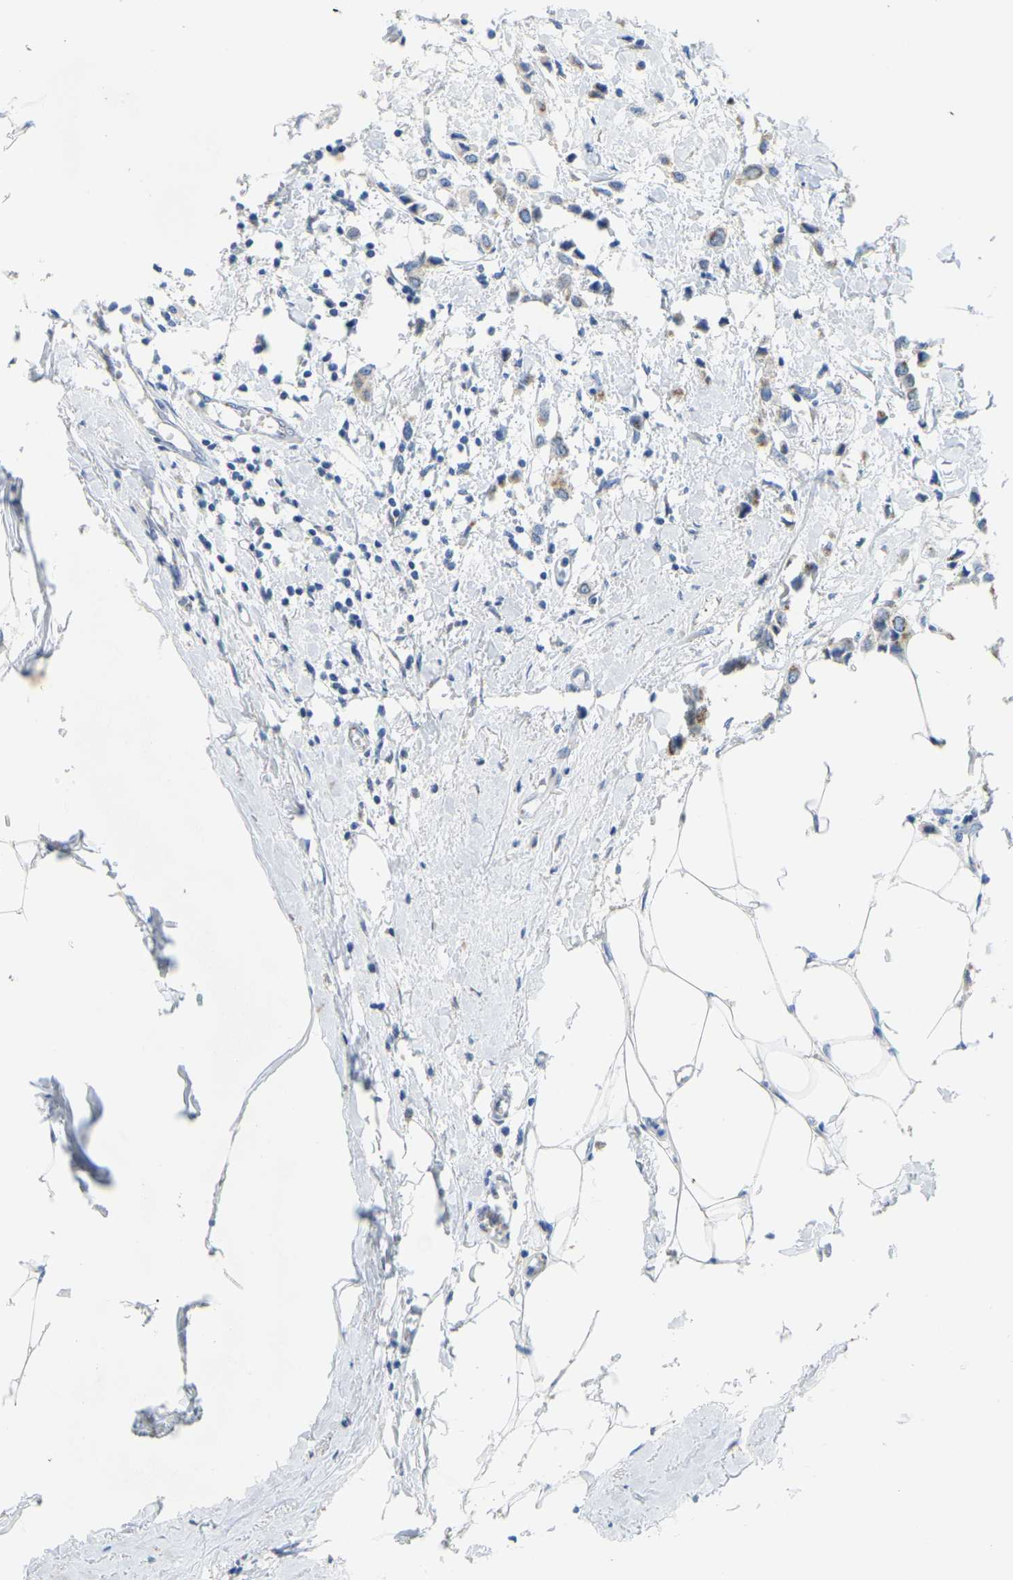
{"staining": {"intensity": "moderate", "quantity": "<25%", "location": "cytoplasmic/membranous"}, "tissue": "breast cancer", "cell_type": "Tumor cells", "image_type": "cancer", "snomed": [{"axis": "morphology", "description": "Lobular carcinoma"}, {"axis": "topography", "description": "Breast"}], "caption": "Protein staining of breast lobular carcinoma tissue reveals moderate cytoplasmic/membranous positivity in about <25% of tumor cells.", "gene": "FAM174A", "patient": {"sex": "female", "age": 51}}